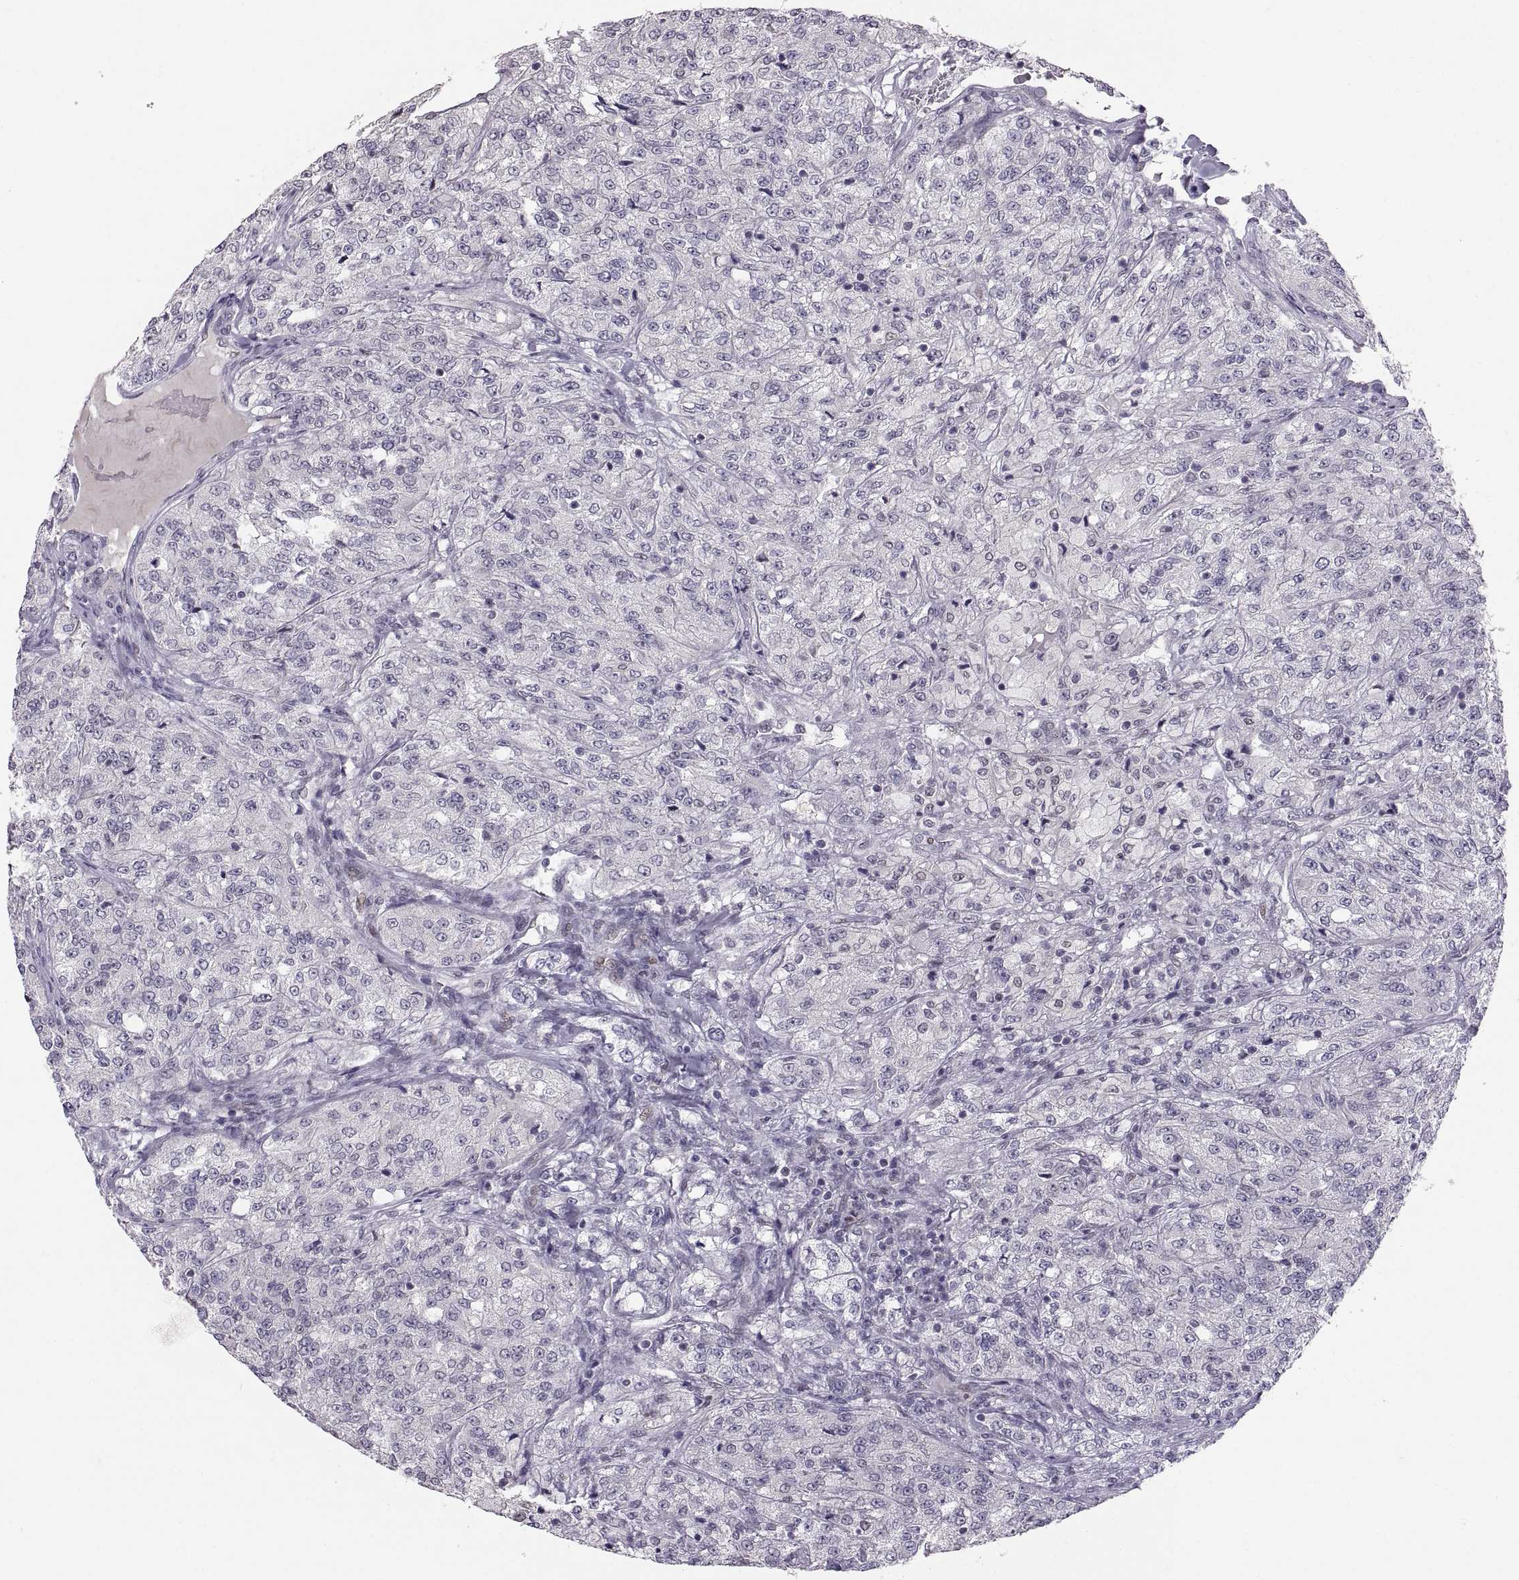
{"staining": {"intensity": "negative", "quantity": "none", "location": "none"}, "tissue": "renal cancer", "cell_type": "Tumor cells", "image_type": "cancer", "snomed": [{"axis": "morphology", "description": "Adenocarcinoma, NOS"}, {"axis": "topography", "description": "Kidney"}], "caption": "DAB (3,3'-diaminobenzidine) immunohistochemical staining of renal cancer displays no significant expression in tumor cells.", "gene": "SNAI1", "patient": {"sex": "female", "age": 63}}